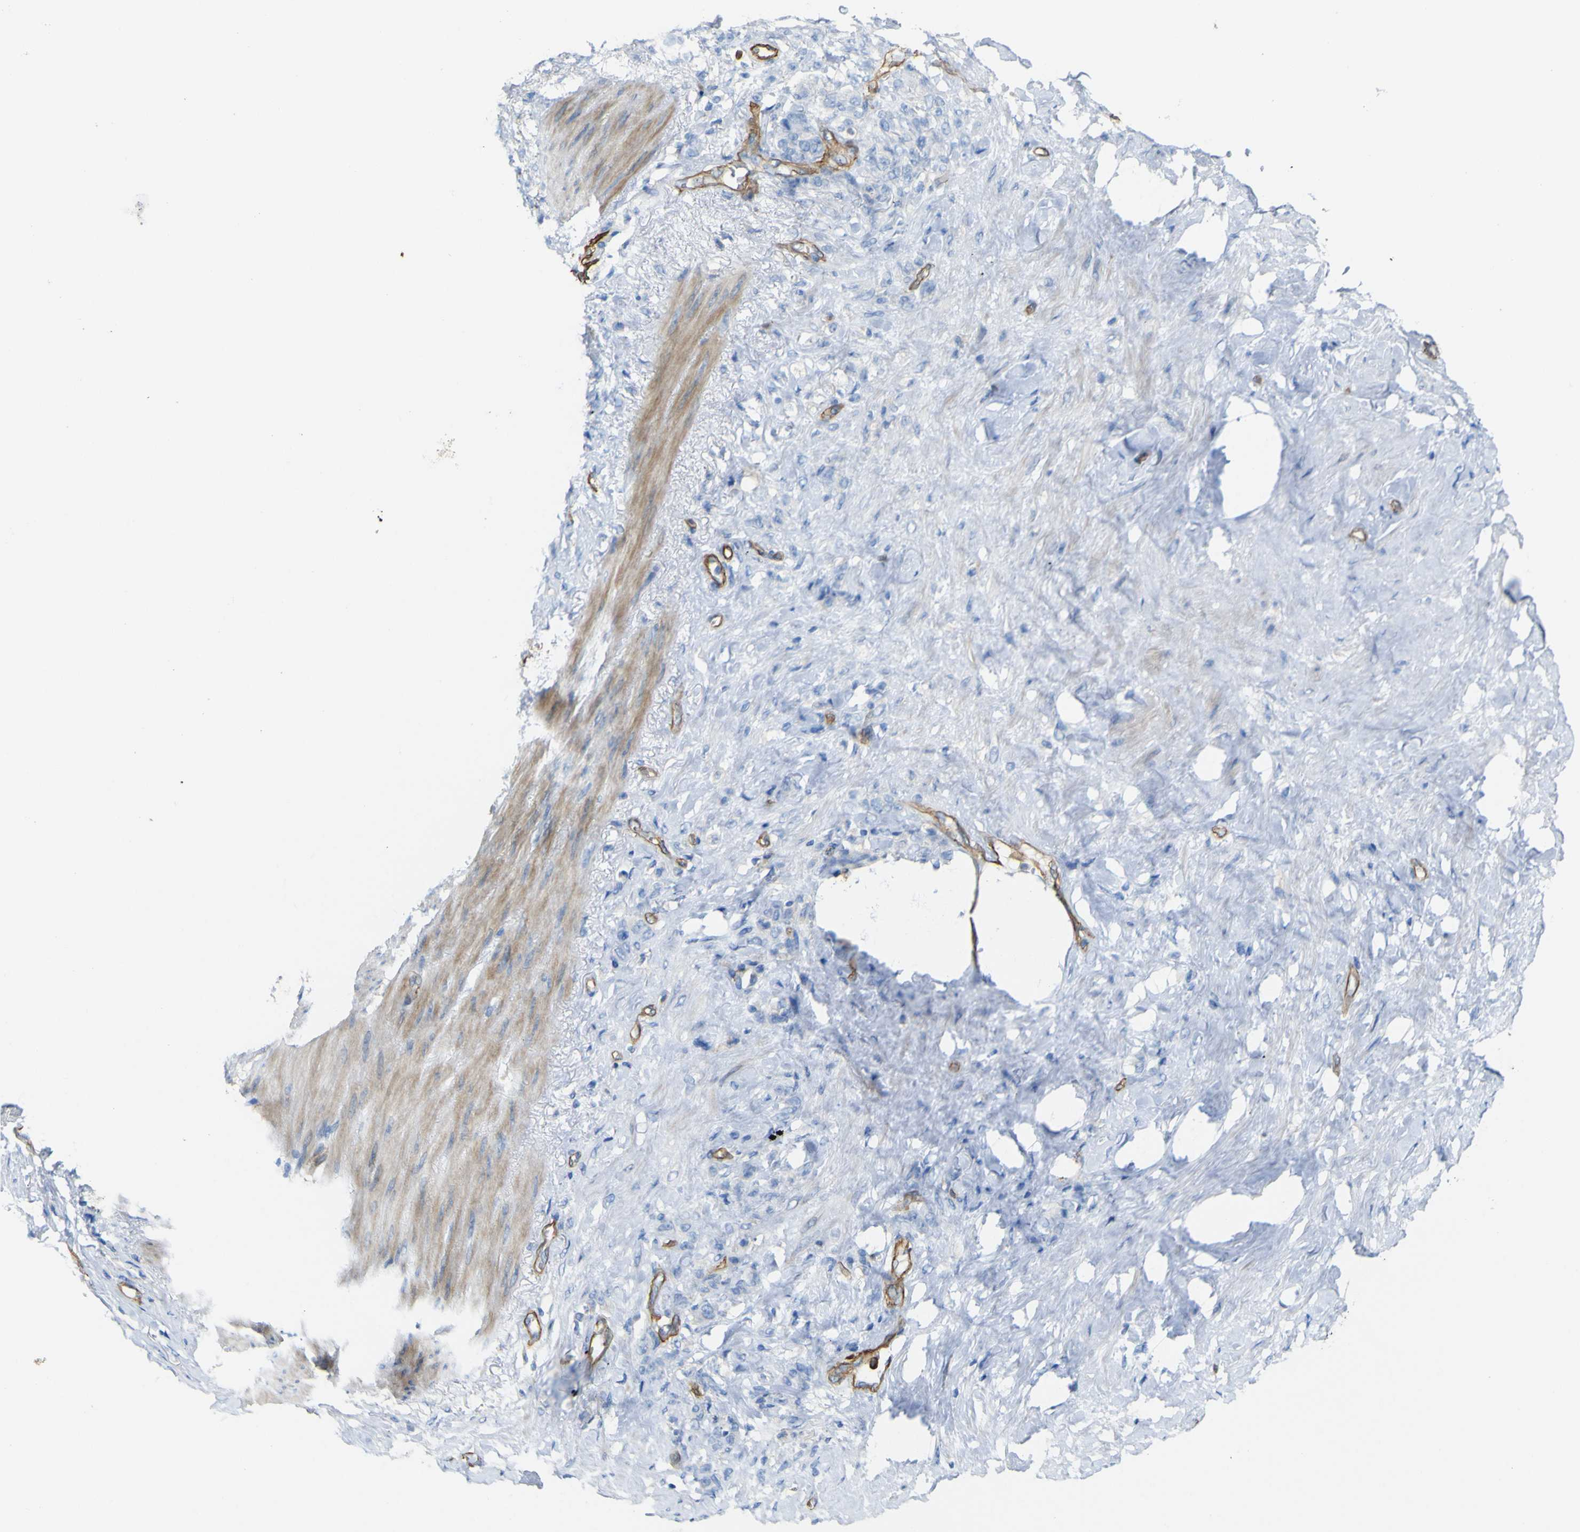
{"staining": {"intensity": "negative", "quantity": "none", "location": "none"}, "tissue": "stomach cancer", "cell_type": "Tumor cells", "image_type": "cancer", "snomed": [{"axis": "morphology", "description": "Adenocarcinoma, NOS"}, {"axis": "topography", "description": "Stomach"}], "caption": "Protein analysis of stomach cancer displays no significant positivity in tumor cells.", "gene": "CD93", "patient": {"sex": "male", "age": 82}}